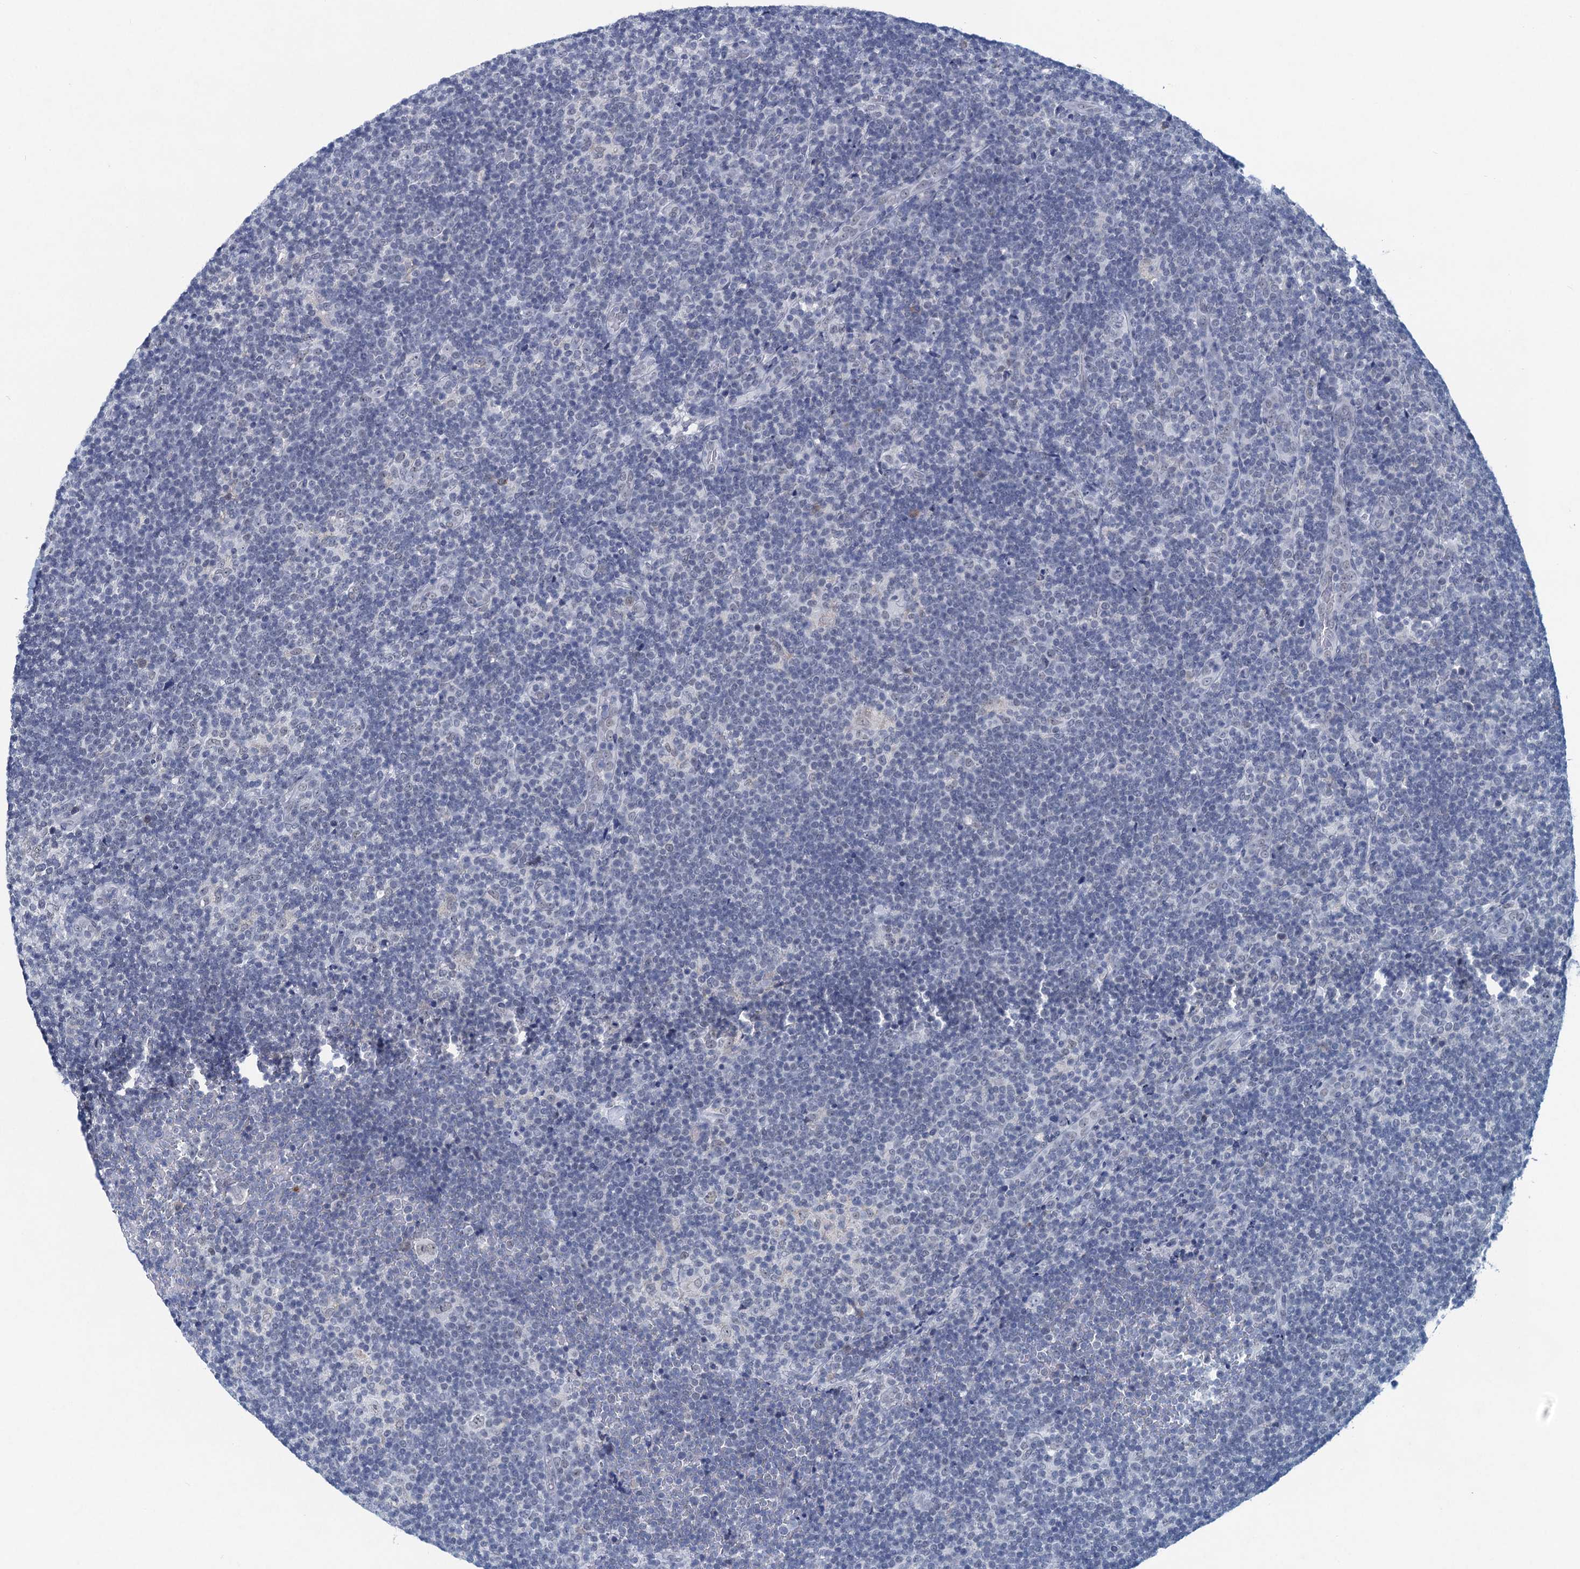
{"staining": {"intensity": "negative", "quantity": "none", "location": "none"}, "tissue": "lymphoma", "cell_type": "Tumor cells", "image_type": "cancer", "snomed": [{"axis": "morphology", "description": "Hodgkin's disease, NOS"}, {"axis": "topography", "description": "Lymph node"}], "caption": "IHC of human Hodgkin's disease reveals no positivity in tumor cells.", "gene": "HAPSTR1", "patient": {"sex": "female", "age": 57}}